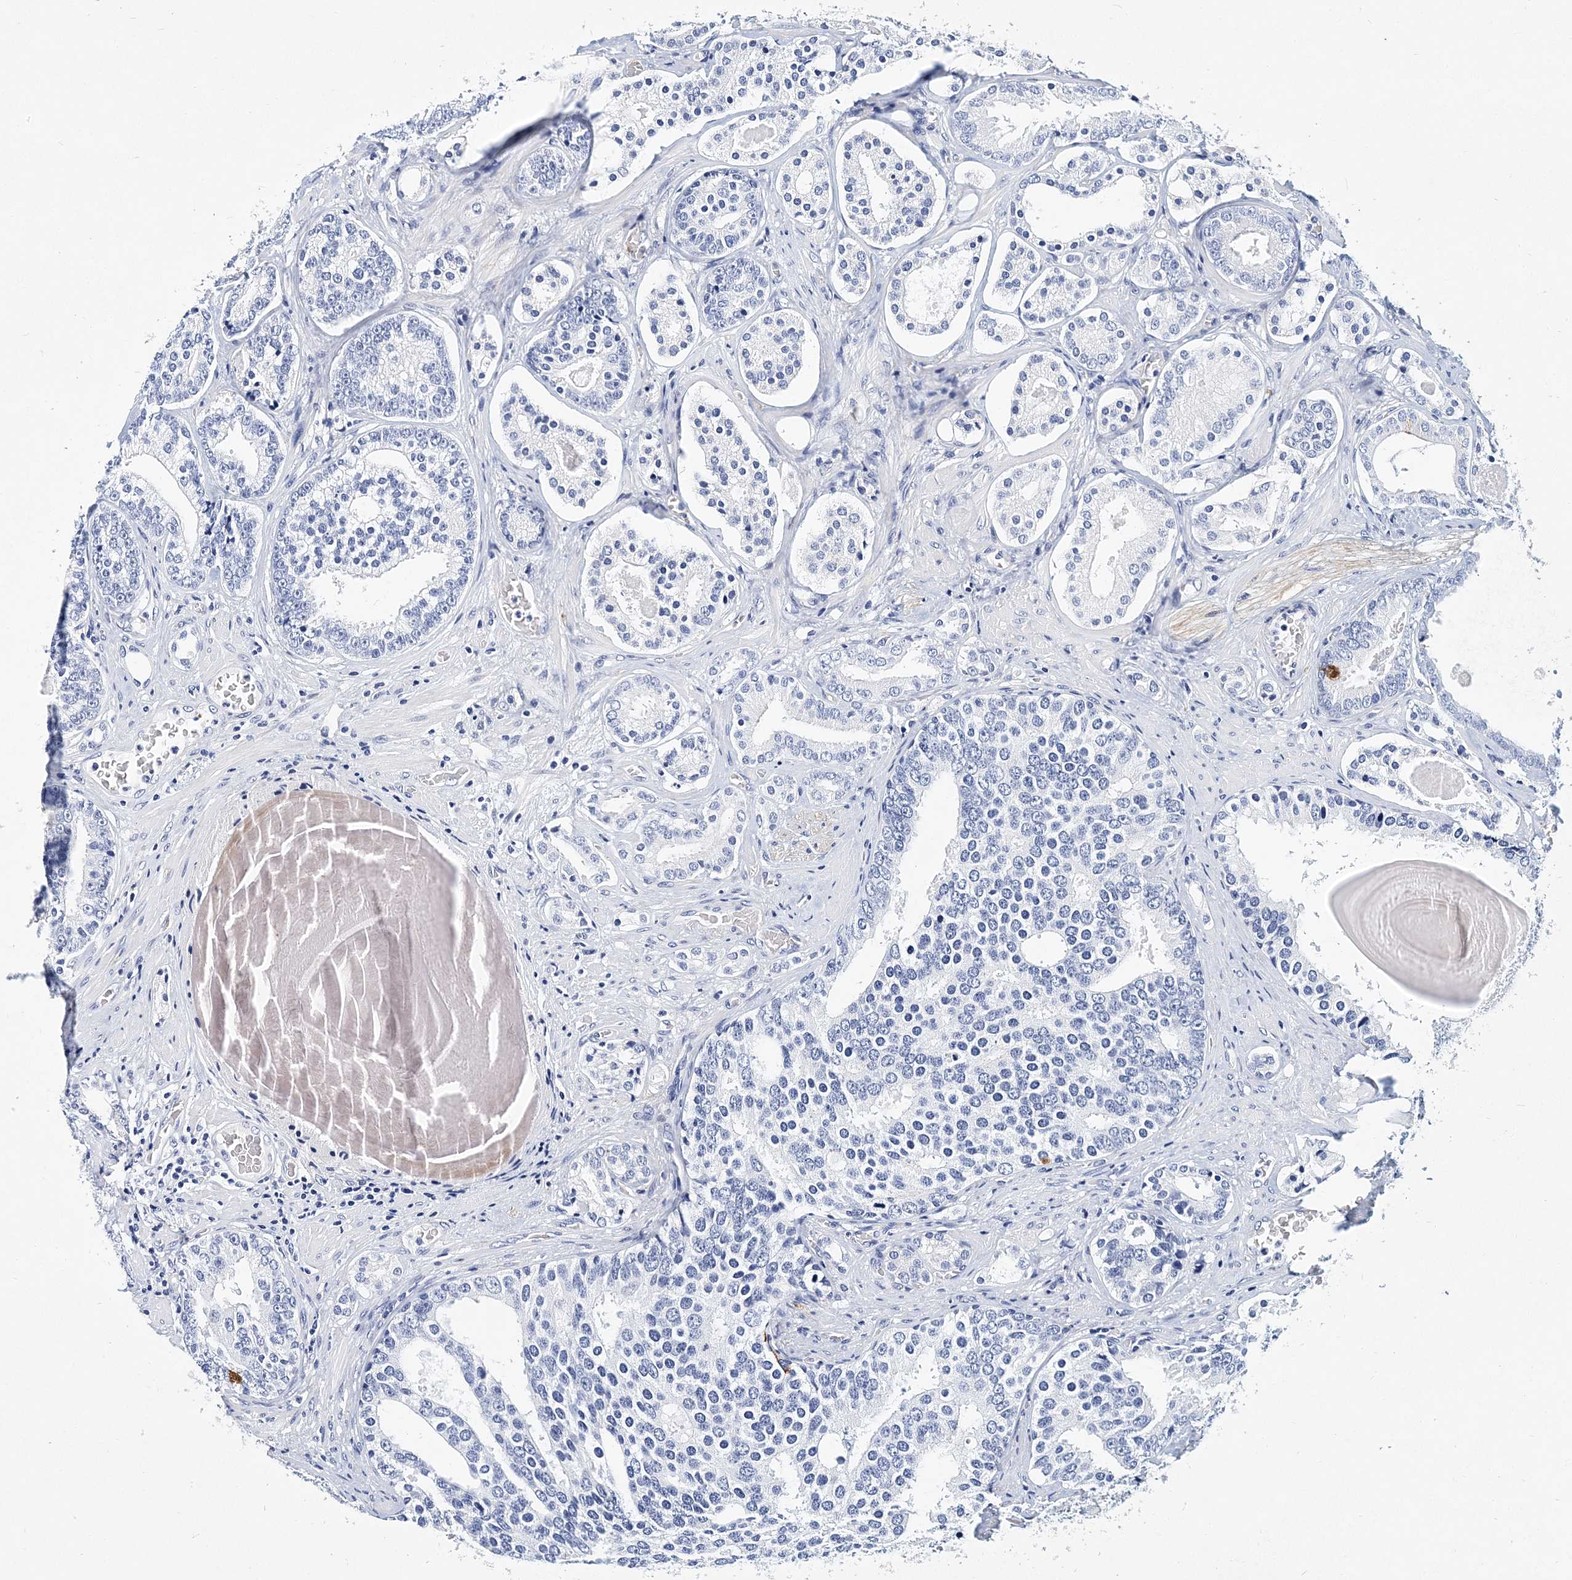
{"staining": {"intensity": "negative", "quantity": "none", "location": "none"}, "tissue": "prostate cancer", "cell_type": "Tumor cells", "image_type": "cancer", "snomed": [{"axis": "morphology", "description": "Adenocarcinoma, High grade"}, {"axis": "topography", "description": "Prostate"}], "caption": "There is no significant positivity in tumor cells of prostate cancer (adenocarcinoma (high-grade)).", "gene": "ITGA2B", "patient": {"sex": "male", "age": 60}}